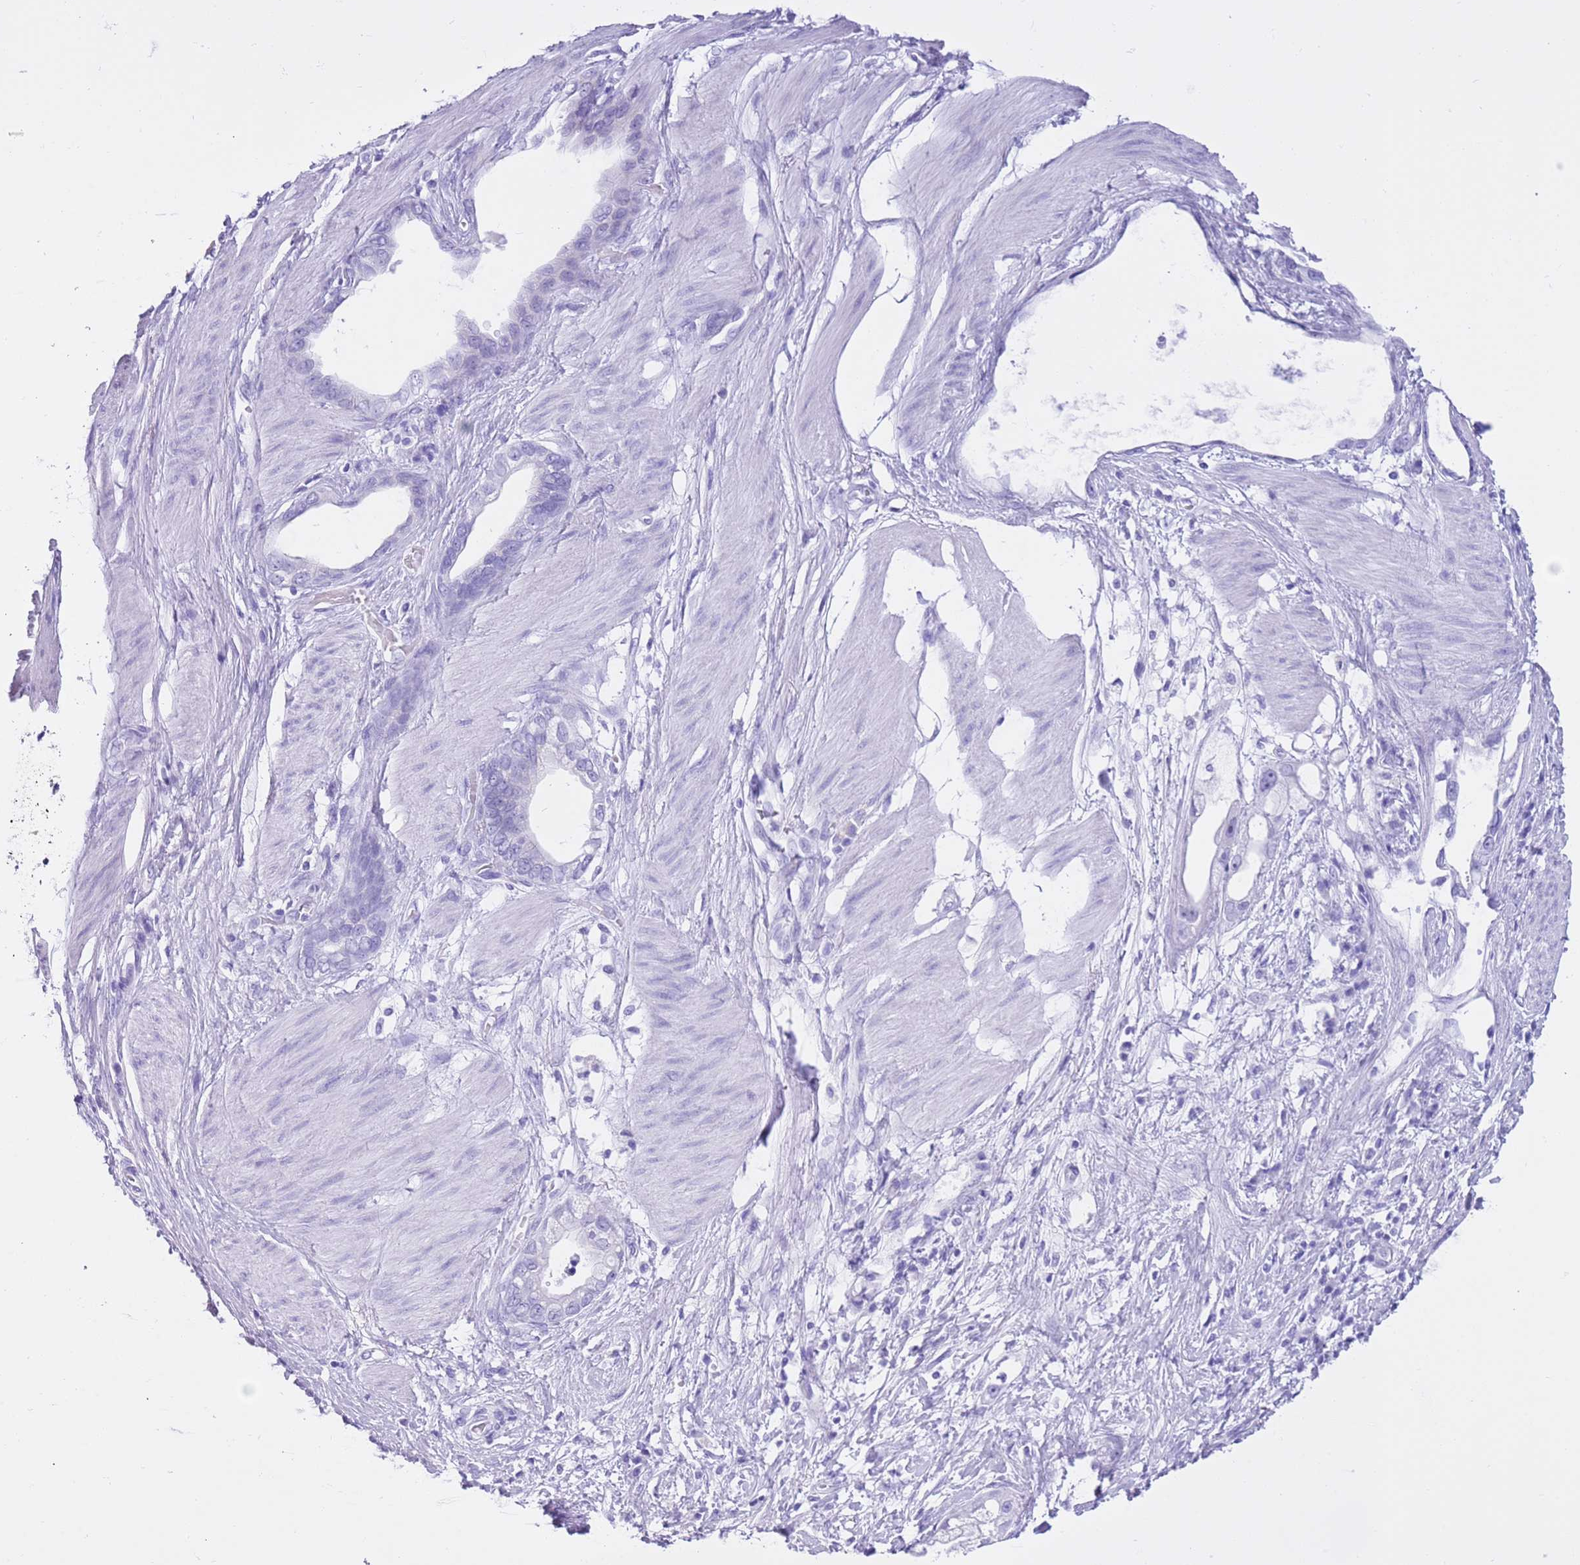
{"staining": {"intensity": "negative", "quantity": "none", "location": "none"}, "tissue": "stomach cancer", "cell_type": "Tumor cells", "image_type": "cancer", "snomed": [{"axis": "morphology", "description": "Adenocarcinoma, NOS"}, {"axis": "topography", "description": "Stomach"}], "caption": "This photomicrograph is of adenocarcinoma (stomach) stained with IHC to label a protein in brown with the nuclei are counter-stained blue. There is no staining in tumor cells.", "gene": "TMEM185B", "patient": {"sex": "male", "age": 55}}